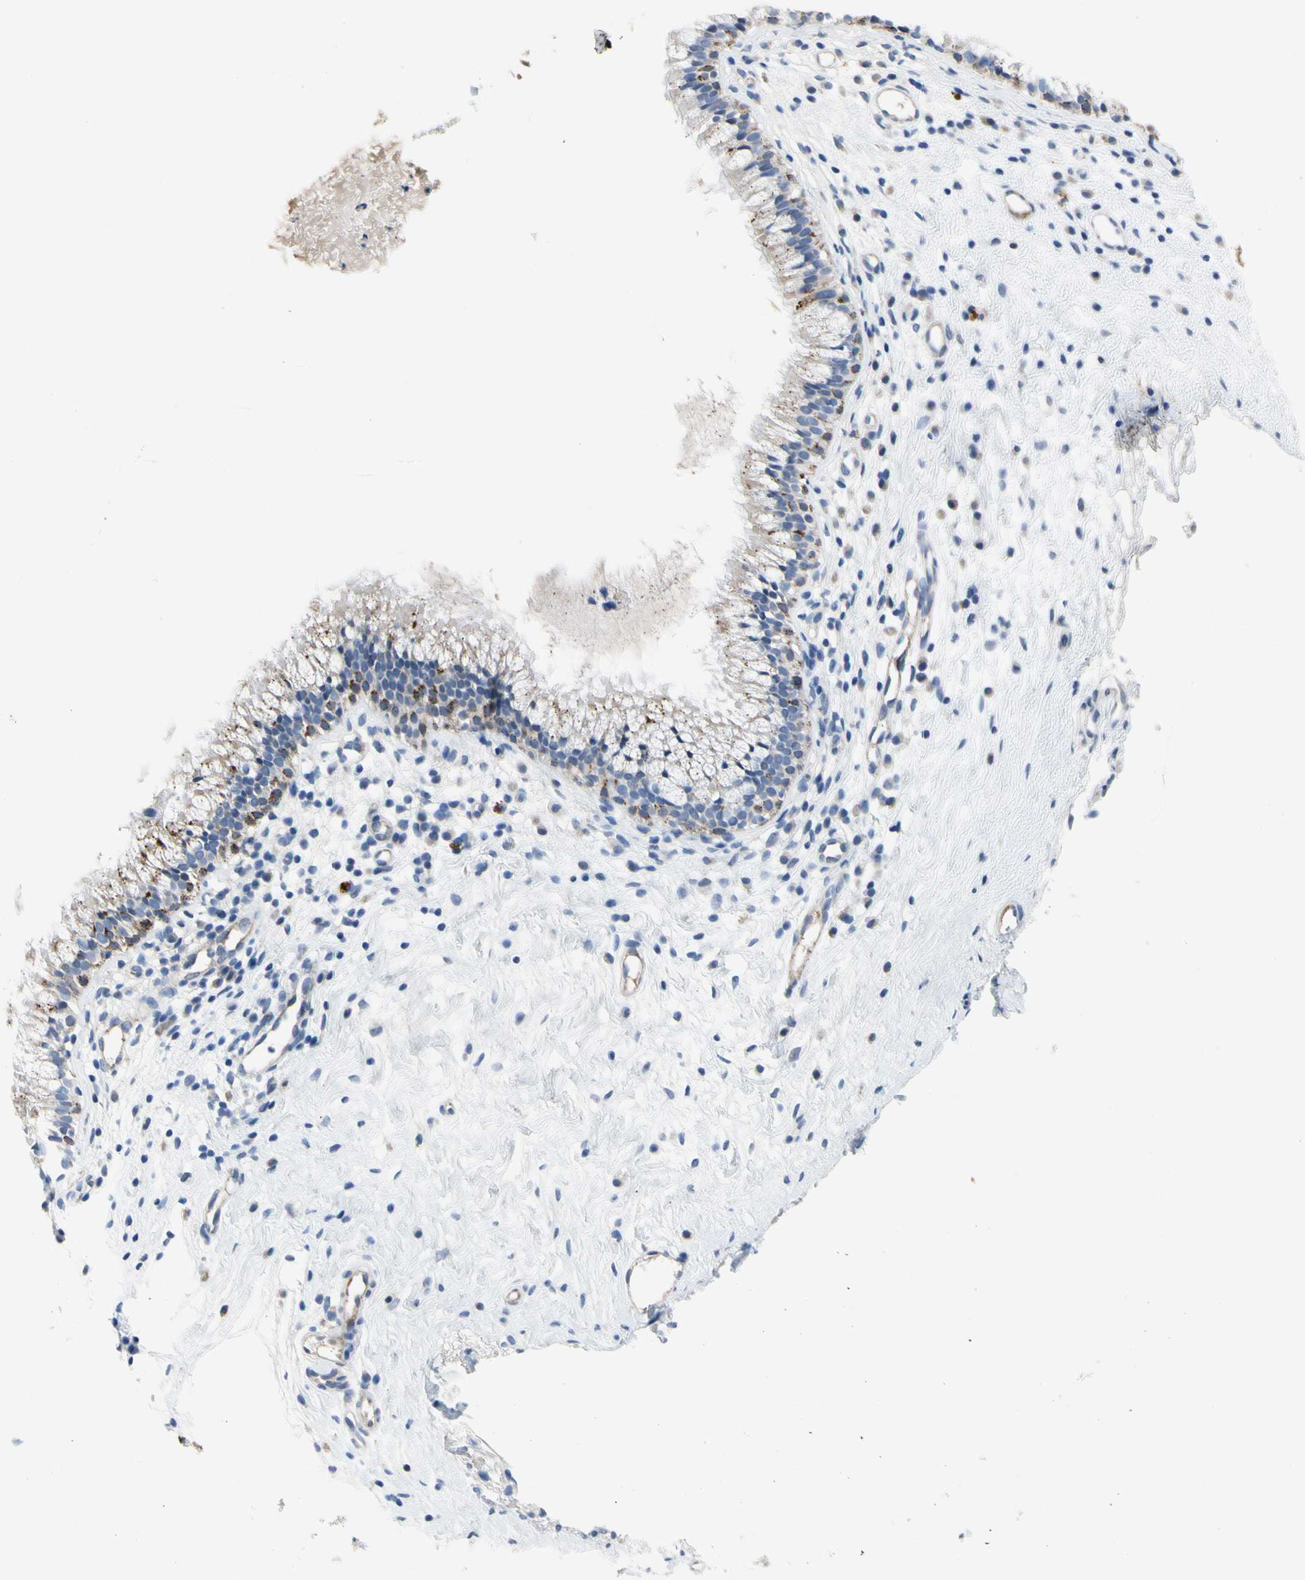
{"staining": {"intensity": "moderate", "quantity": ">75%", "location": "cytoplasmic/membranous"}, "tissue": "nasopharynx", "cell_type": "Respiratory epithelial cells", "image_type": "normal", "snomed": [{"axis": "morphology", "description": "Normal tissue, NOS"}, {"axis": "topography", "description": "Nasopharynx"}], "caption": "Immunohistochemistry of benign human nasopharynx demonstrates medium levels of moderate cytoplasmic/membranous expression in approximately >75% of respiratory epithelial cells. (brown staining indicates protein expression, while blue staining denotes nuclei).", "gene": "RETSAT", "patient": {"sex": "male", "age": 21}}